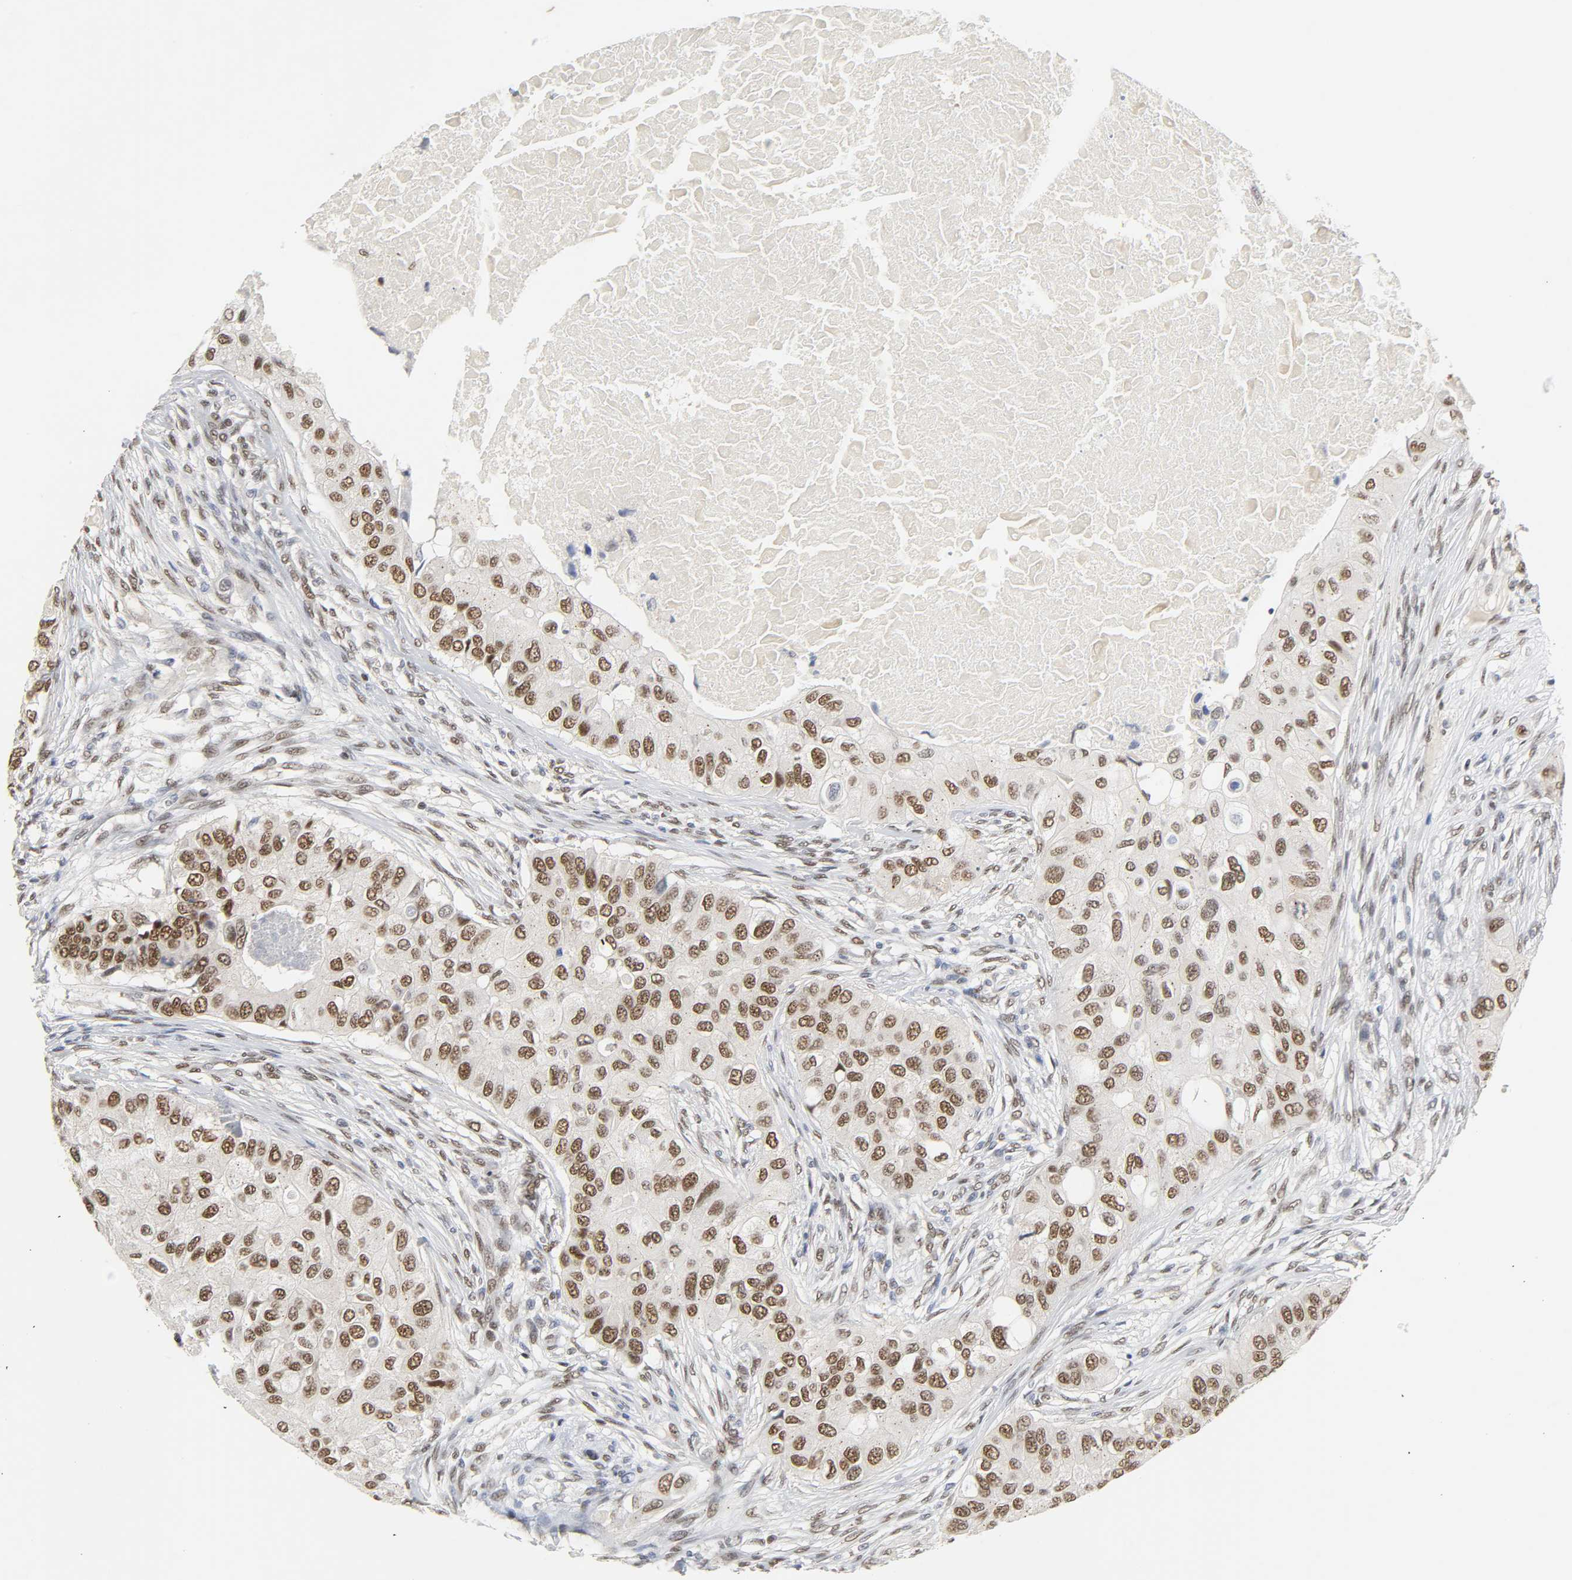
{"staining": {"intensity": "strong", "quantity": ">75%", "location": "nuclear"}, "tissue": "breast cancer", "cell_type": "Tumor cells", "image_type": "cancer", "snomed": [{"axis": "morphology", "description": "Normal tissue, NOS"}, {"axis": "morphology", "description": "Duct carcinoma"}, {"axis": "topography", "description": "Breast"}], "caption": "Immunohistochemistry (DAB) staining of breast cancer reveals strong nuclear protein positivity in approximately >75% of tumor cells. (Brightfield microscopy of DAB IHC at high magnification).", "gene": "NCOA6", "patient": {"sex": "female", "age": 49}}